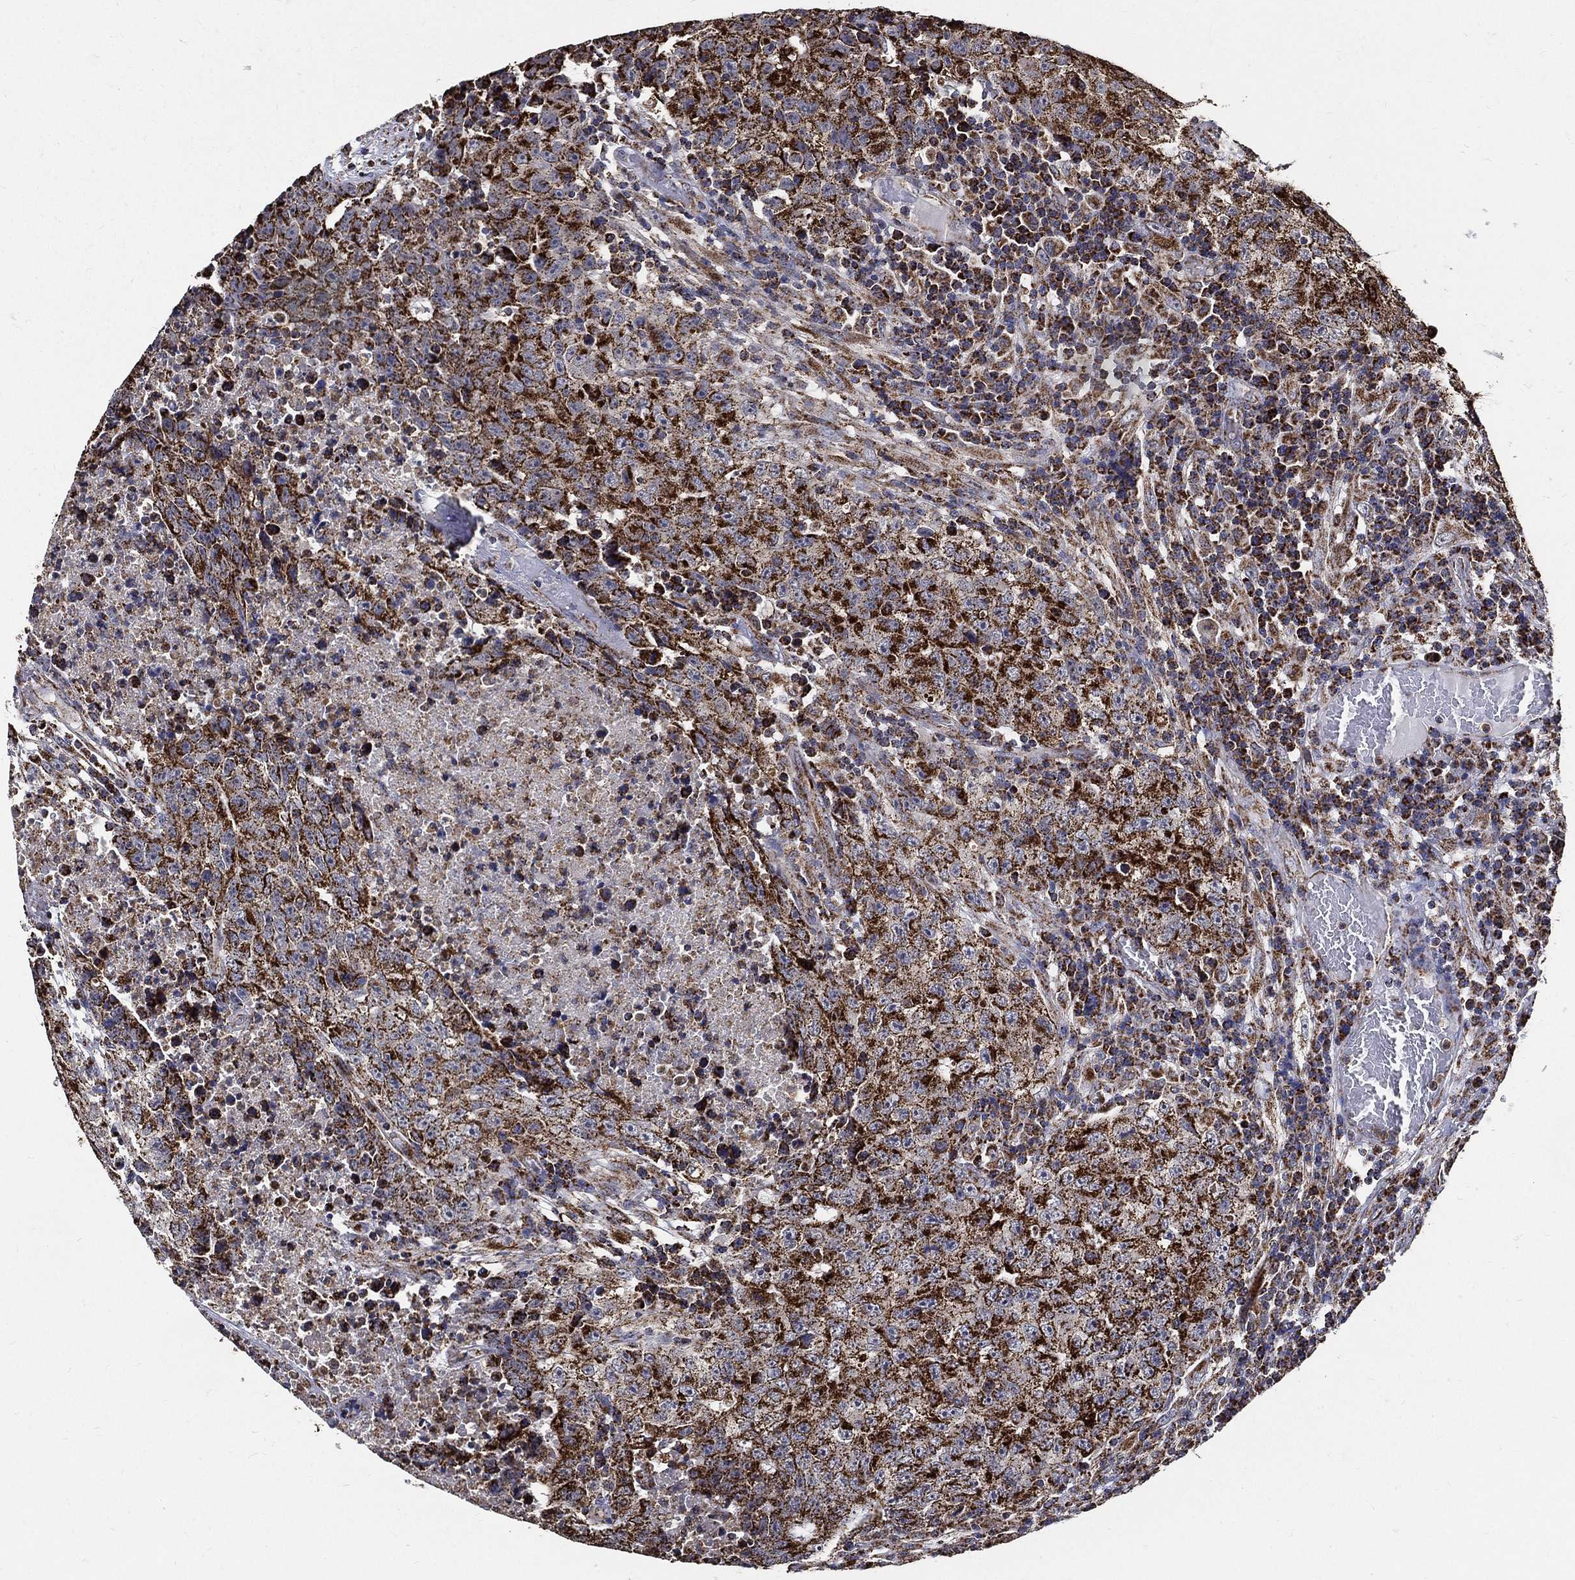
{"staining": {"intensity": "strong", "quantity": "25%-75%", "location": "cytoplasmic/membranous"}, "tissue": "testis cancer", "cell_type": "Tumor cells", "image_type": "cancer", "snomed": [{"axis": "morphology", "description": "Necrosis, NOS"}, {"axis": "morphology", "description": "Carcinoma, Embryonal, NOS"}, {"axis": "topography", "description": "Testis"}], "caption": "High-magnification brightfield microscopy of testis cancer (embryonal carcinoma) stained with DAB (3,3'-diaminobenzidine) (brown) and counterstained with hematoxylin (blue). tumor cells exhibit strong cytoplasmic/membranous expression is identified in approximately25%-75% of cells.", "gene": "NDUFAB1", "patient": {"sex": "male", "age": 19}}